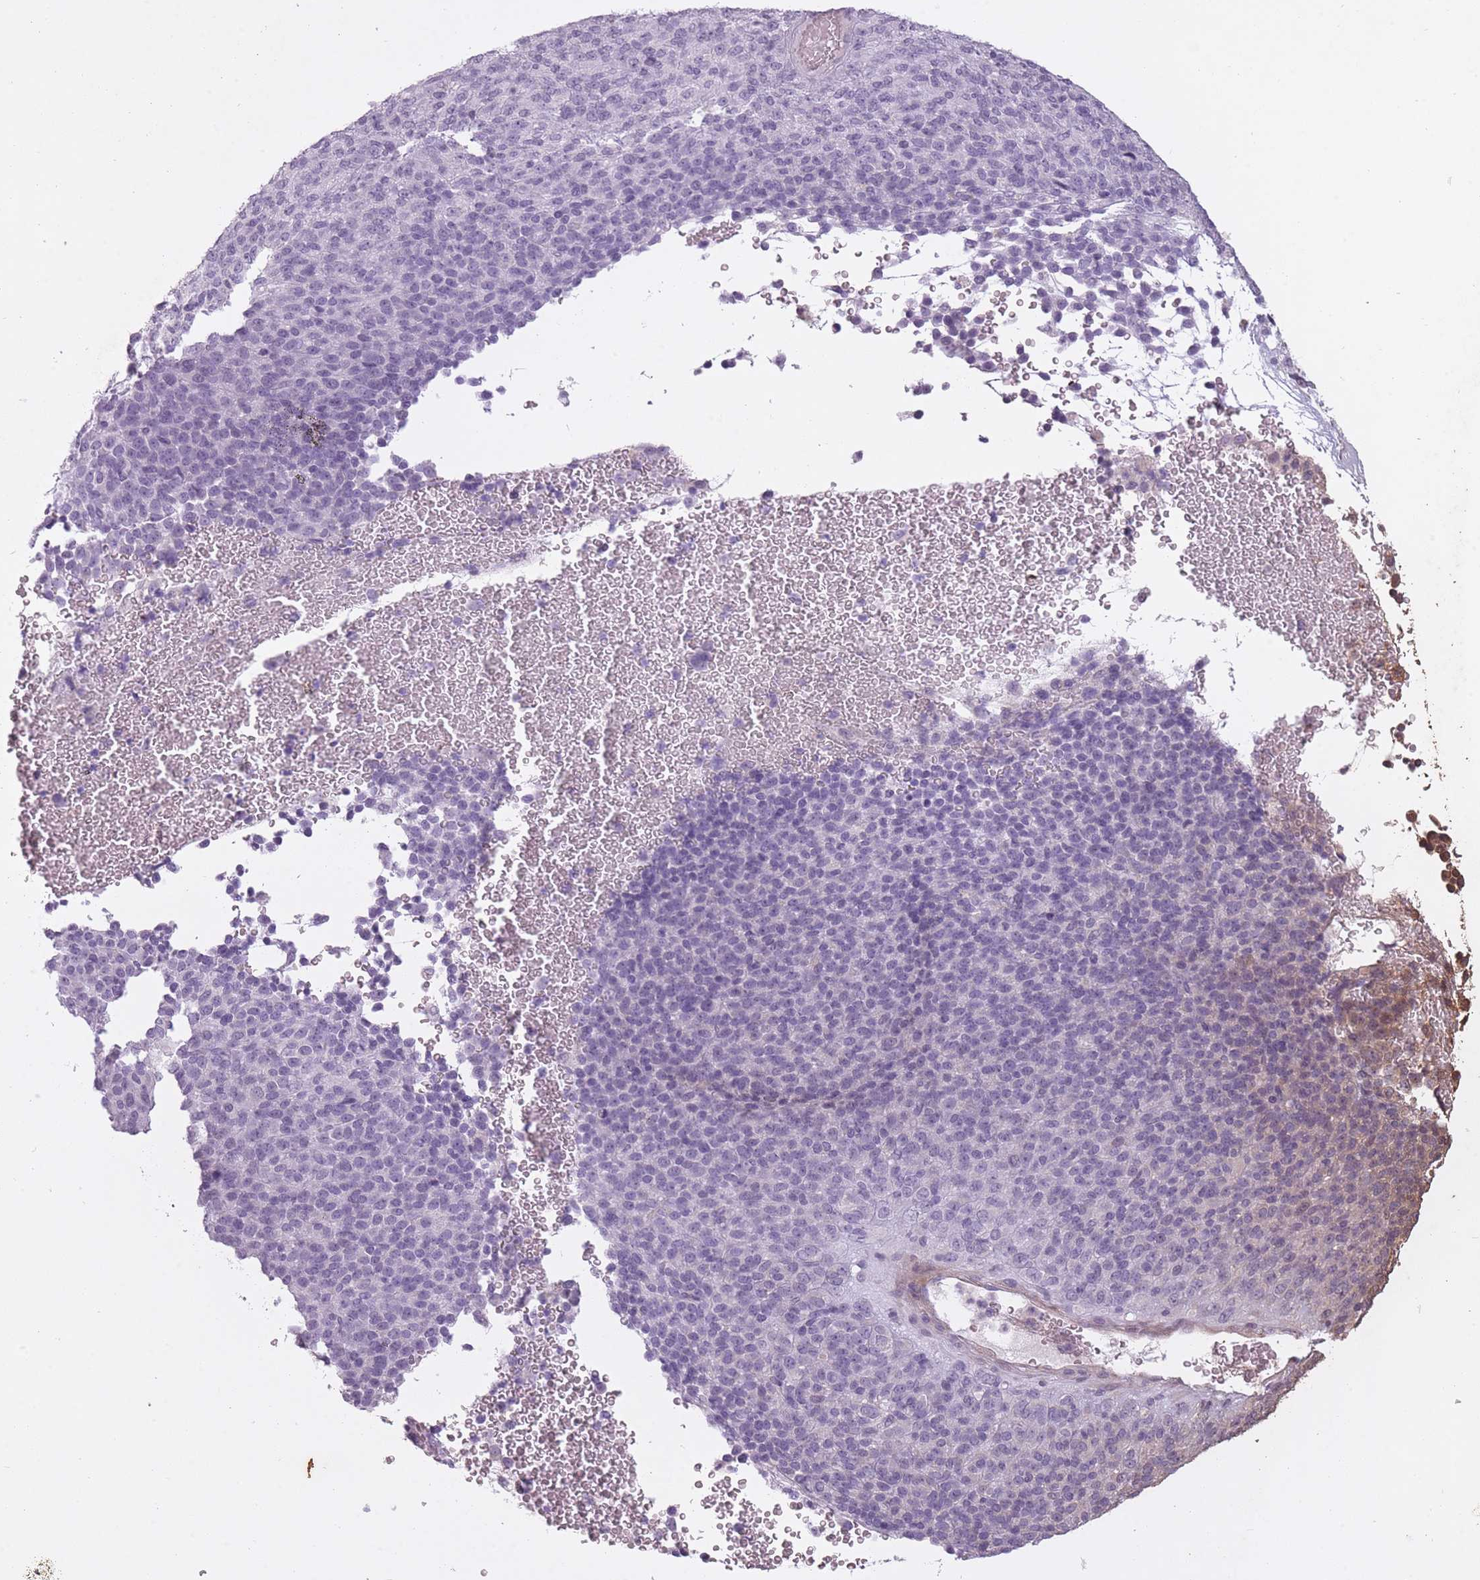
{"staining": {"intensity": "negative", "quantity": "none", "location": "none"}, "tissue": "melanoma", "cell_type": "Tumor cells", "image_type": "cancer", "snomed": [{"axis": "morphology", "description": "Malignant melanoma, Metastatic site"}, {"axis": "topography", "description": "Brain"}], "caption": "Malignant melanoma (metastatic site) was stained to show a protein in brown. There is no significant positivity in tumor cells.", "gene": "RFX4", "patient": {"sex": "female", "age": 56}}